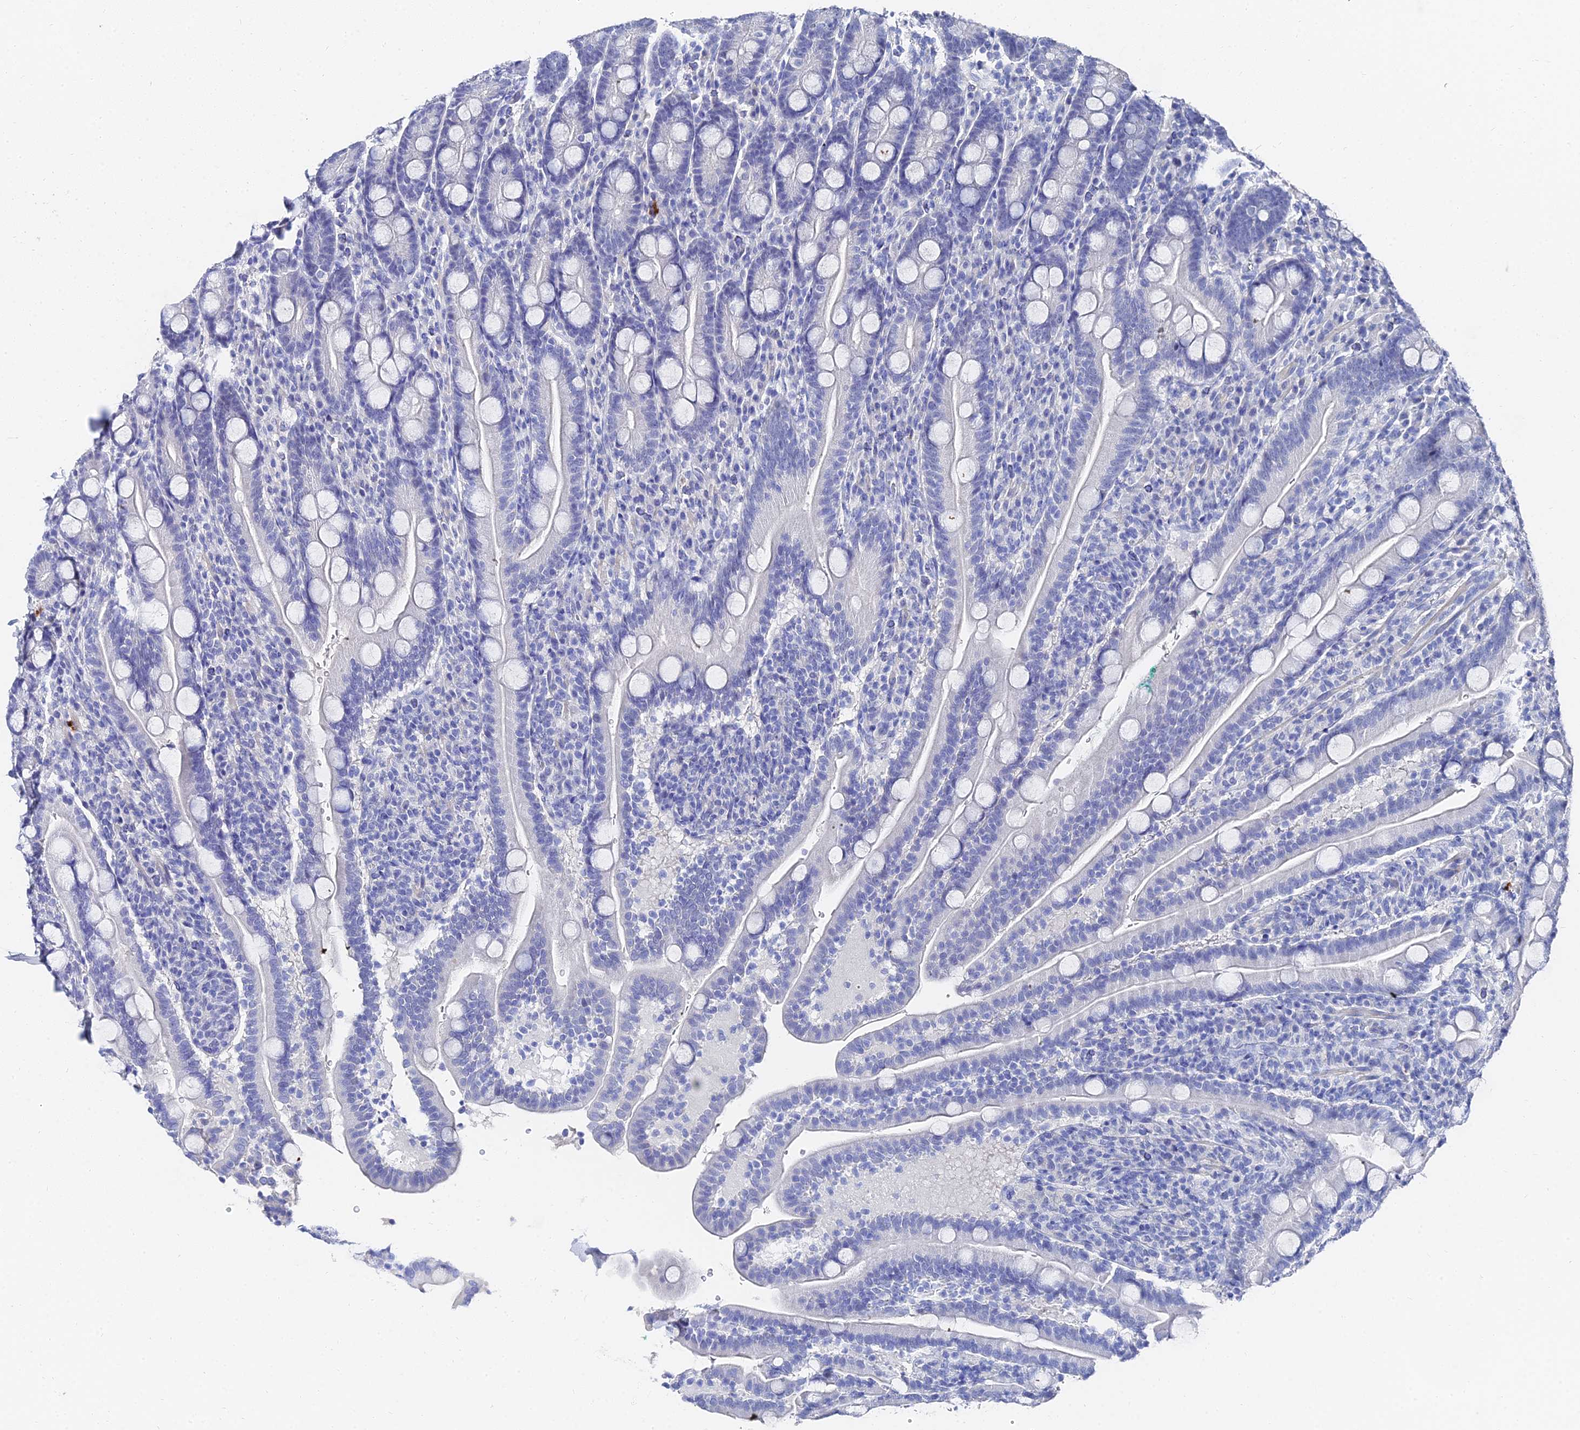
{"staining": {"intensity": "negative", "quantity": "none", "location": "none"}, "tissue": "duodenum", "cell_type": "Glandular cells", "image_type": "normal", "snomed": [{"axis": "morphology", "description": "Normal tissue, NOS"}, {"axis": "topography", "description": "Duodenum"}], "caption": "This is an immunohistochemistry histopathology image of unremarkable human duodenum. There is no staining in glandular cells.", "gene": "KRT17", "patient": {"sex": "male", "age": 35}}